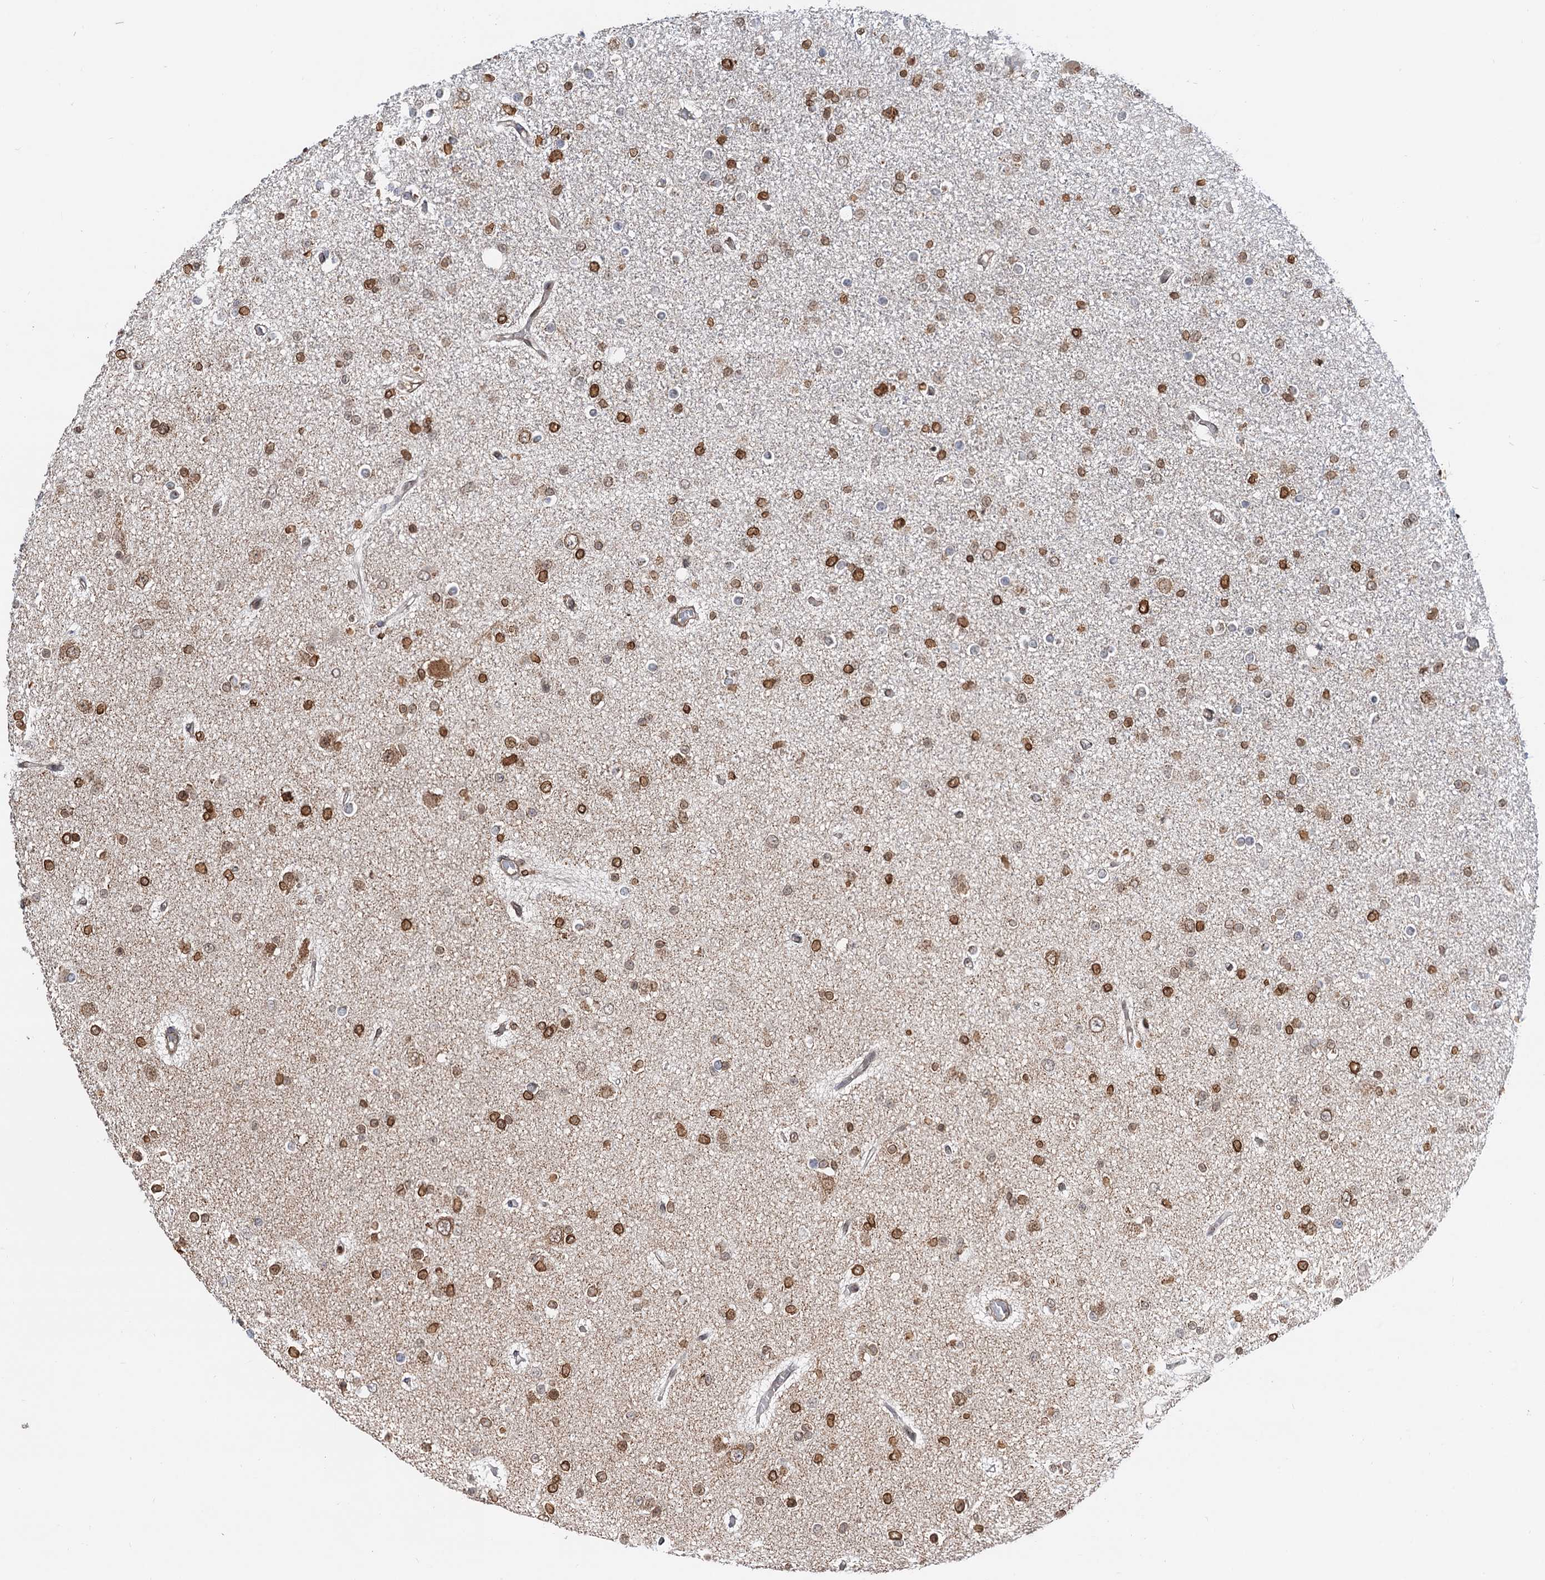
{"staining": {"intensity": "moderate", "quantity": ">75%", "location": "nuclear"}, "tissue": "glioma", "cell_type": "Tumor cells", "image_type": "cancer", "snomed": [{"axis": "morphology", "description": "Glioma, malignant, Low grade"}, {"axis": "topography", "description": "Brain"}], "caption": "Moderate nuclear protein staining is present in about >75% of tumor cells in glioma.", "gene": "ZC3H13", "patient": {"sex": "female", "age": 22}}